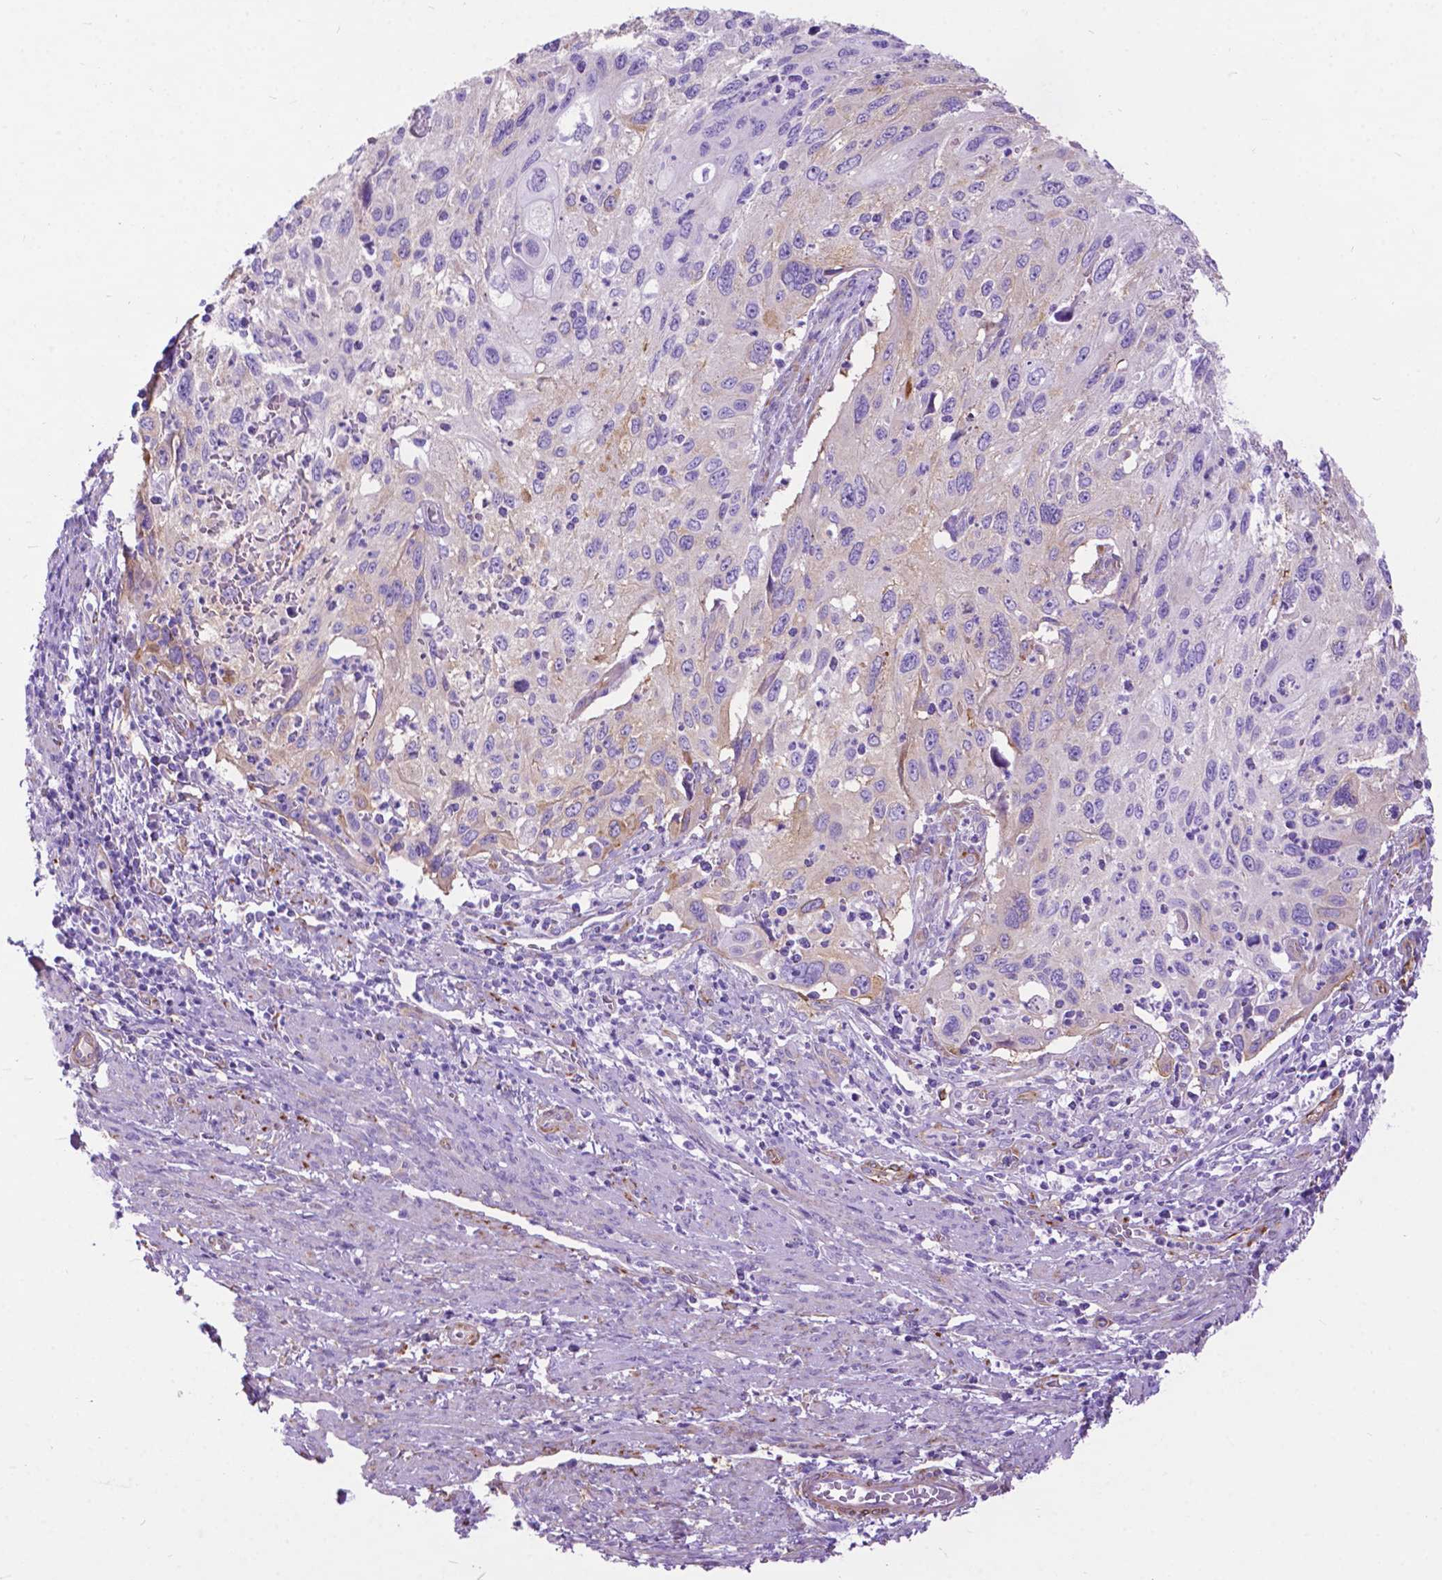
{"staining": {"intensity": "moderate", "quantity": "<25%", "location": "cytoplasmic/membranous"}, "tissue": "cervical cancer", "cell_type": "Tumor cells", "image_type": "cancer", "snomed": [{"axis": "morphology", "description": "Squamous cell carcinoma, NOS"}, {"axis": "topography", "description": "Cervix"}], "caption": "Immunohistochemistry (IHC) (DAB (3,3'-diaminobenzidine)) staining of squamous cell carcinoma (cervical) displays moderate cytoplasmic/membranous protein expression in approximately <25% of tumor cells.", "gene": "PCDHA12", "patient": {"sex": "female", "age": 70}}